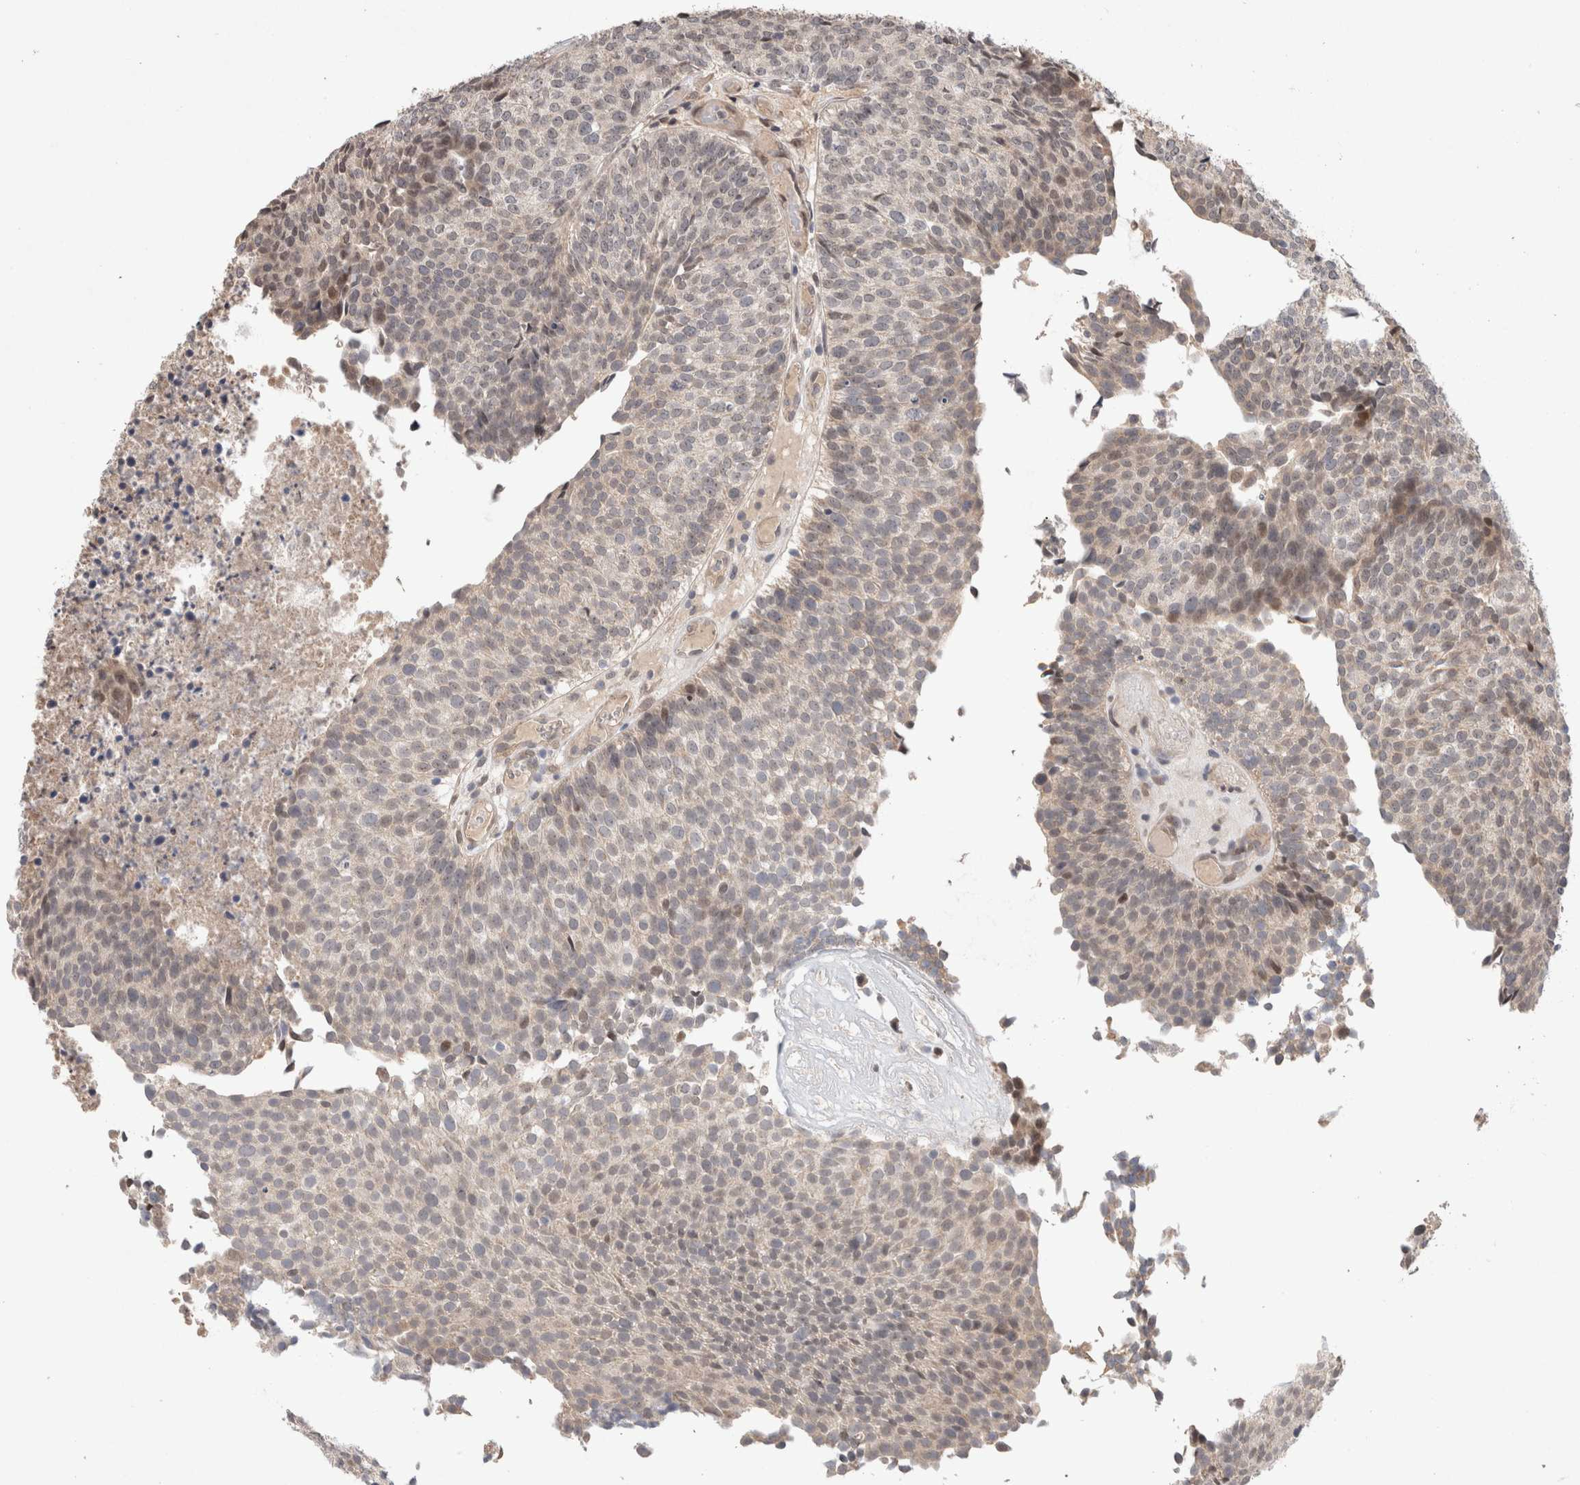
{"staining": {"intensity": "weak", "quantity": "<25%", "location": "cytoplasmic/membranous,nuclear"}, "tissue": "urothelial cancer", "cell_type": "Tumor cells", "image_type": "cancer", "snomed": [{"axis": "morphology", "description": "Urothelial carcinoma, Low grade"}, {"axis": "topography", "description": "Urinary bladder"}], "caption": "Tumor cells show no significant protein staining in urothelial cancer.", "gene": "SYDE2", "patient": {"sex": "male", "age": 86}}